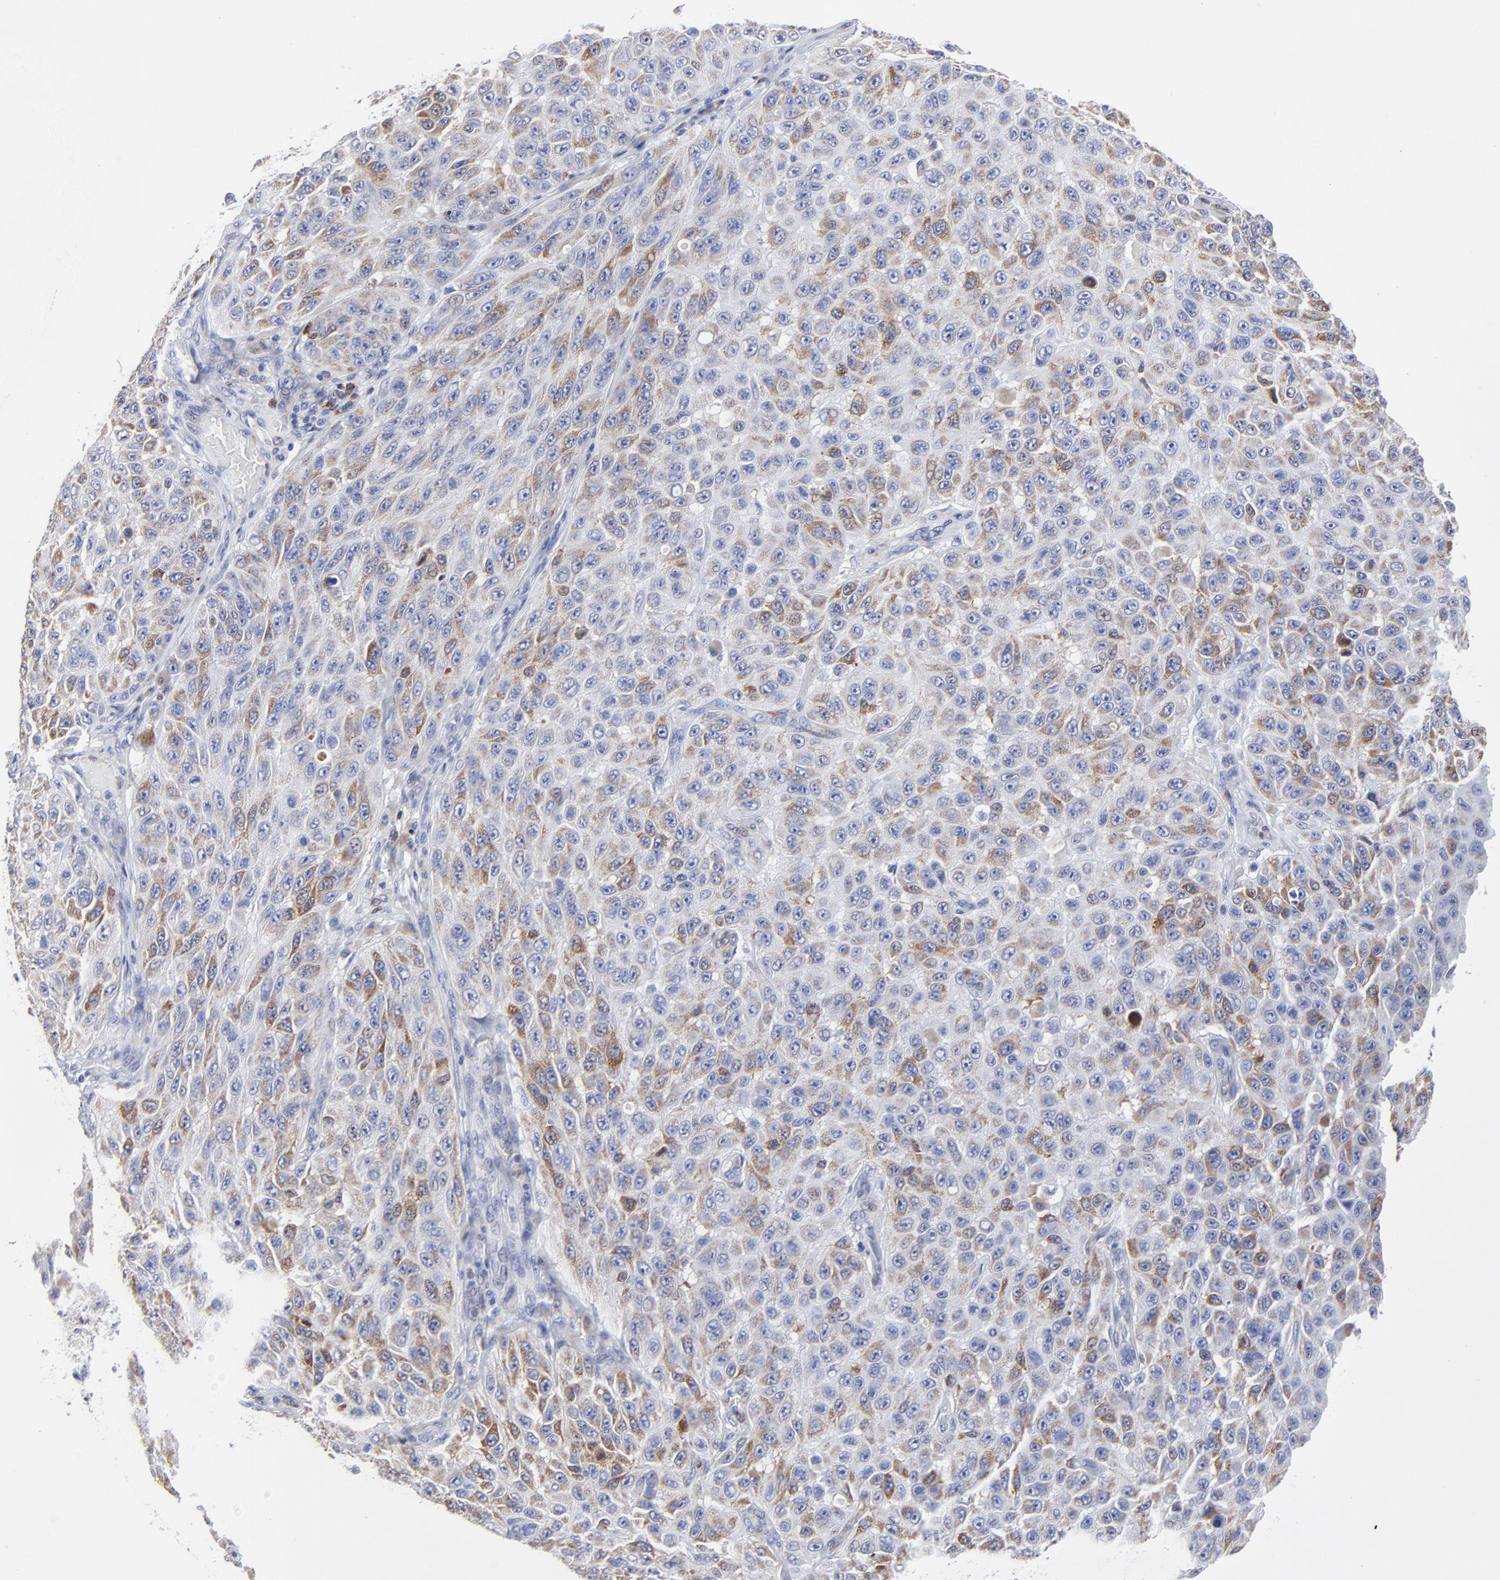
{"staining": {"intensity": "moderate", "quantity": "<25%", "location": "cytoplasmic/membranous"}, "tissue": "melanoma", "cell_type": "Tumor cells", "image_type": "cancer", "snomed": [{"axis": "morphology", "description": "Malignant melanoma, NOS"}, {"axis": "topography", "description": "Skin"}], "caption": "DAB immunohistochemical staining of malignant melanoma exhibits moderate cytoplasmic/membranous protein staining in about <25% of tumor cells.", "gene": "NCAPH", "patient": {"sex": "male", "age": 30}}